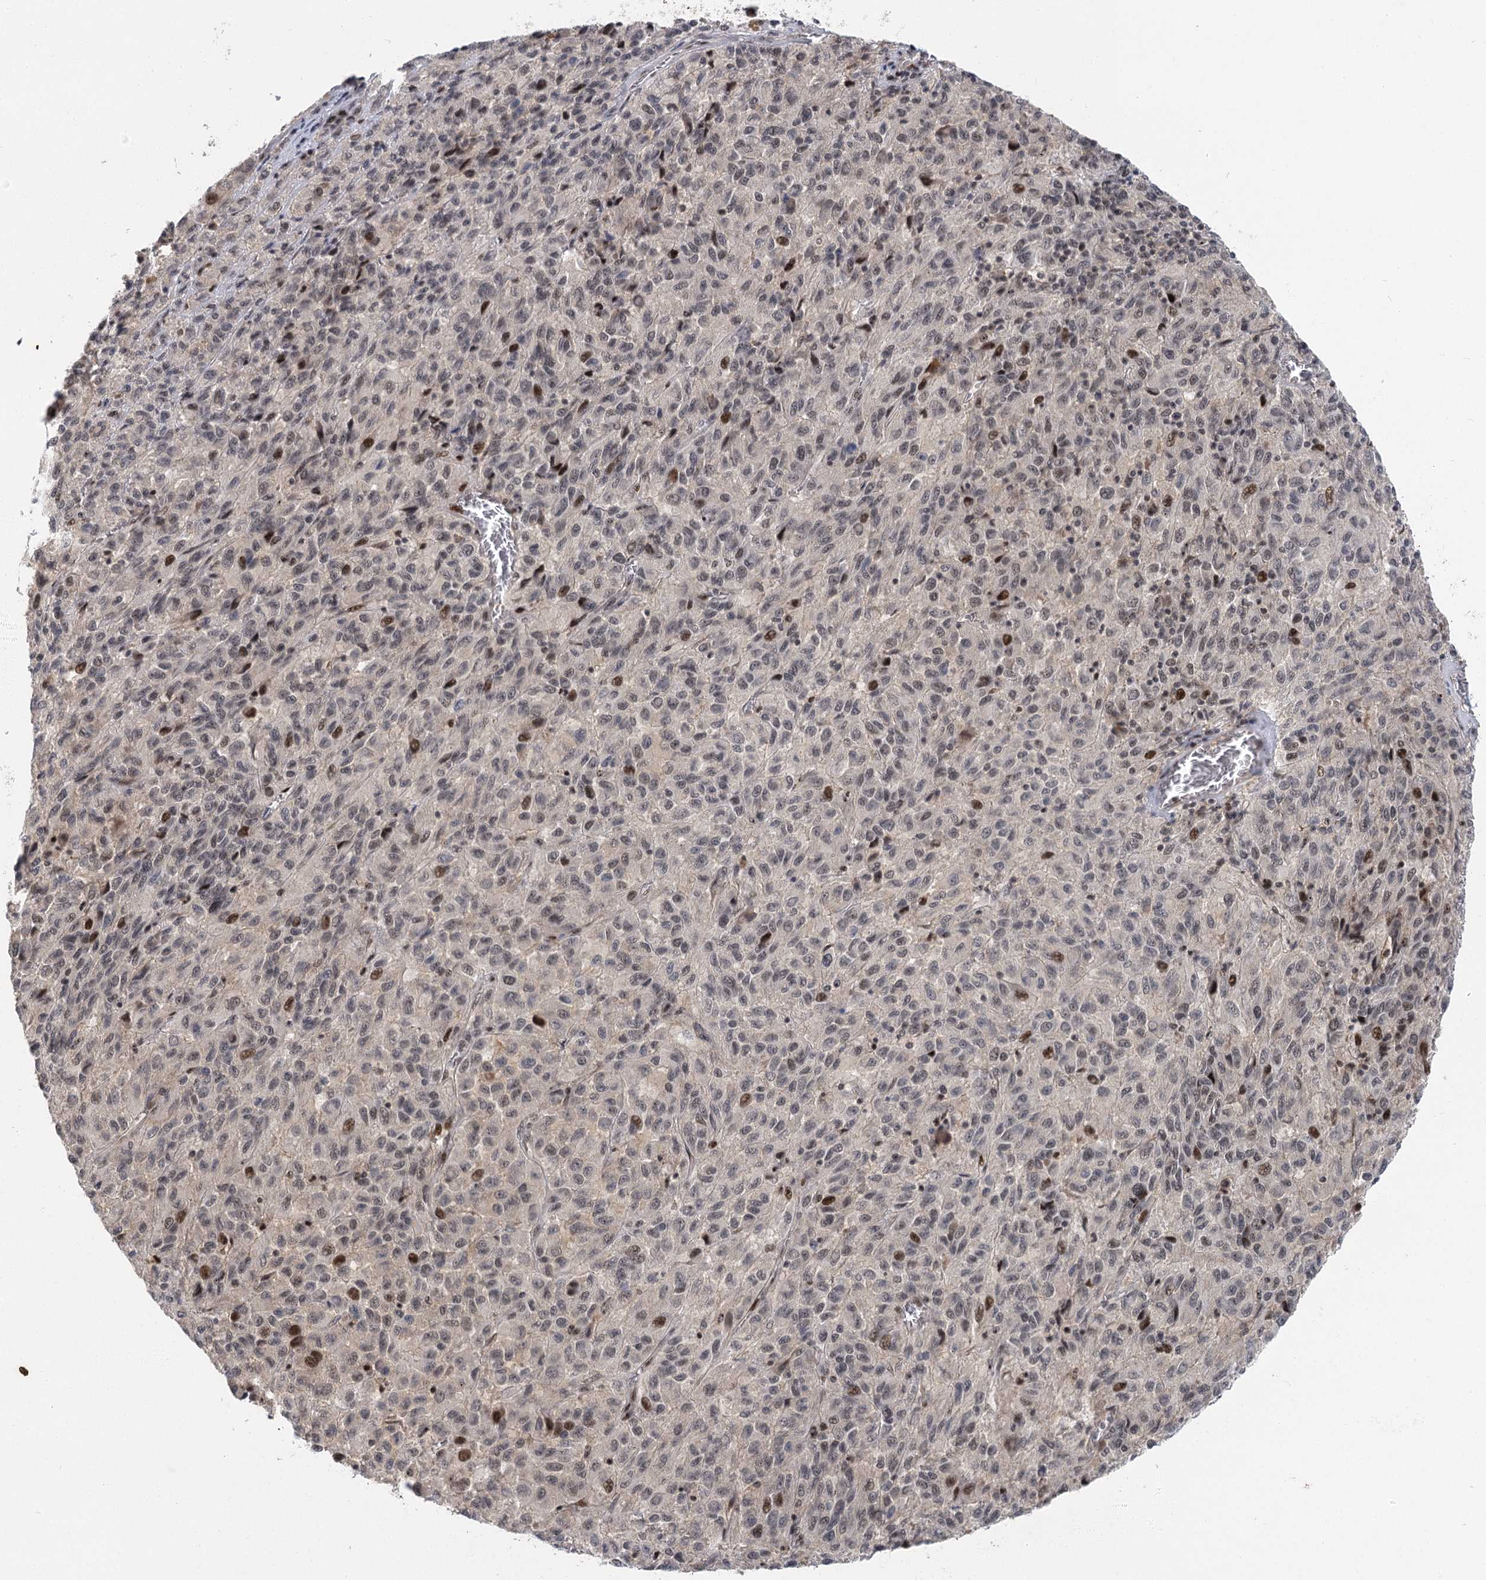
{"staining": {"intensity": "moderate", "quantity": "<25%", "location": "nuclear"}, "tissue": "melanoma", "cell_type": "Tumor cells", "image_type": "cancer", "snomed": [{"axis": "morphology", "description": "Malignant melanoma, Metastatic site"}, {"axis": "topography", "description": "Lung"}], "caption": "Tumor cells exhibit low levels of moderate nuclear expression in approximately <25% of cells in melanoma.", "gene": "IL11RA", "patient": {"sex": "male", "age": 64}}